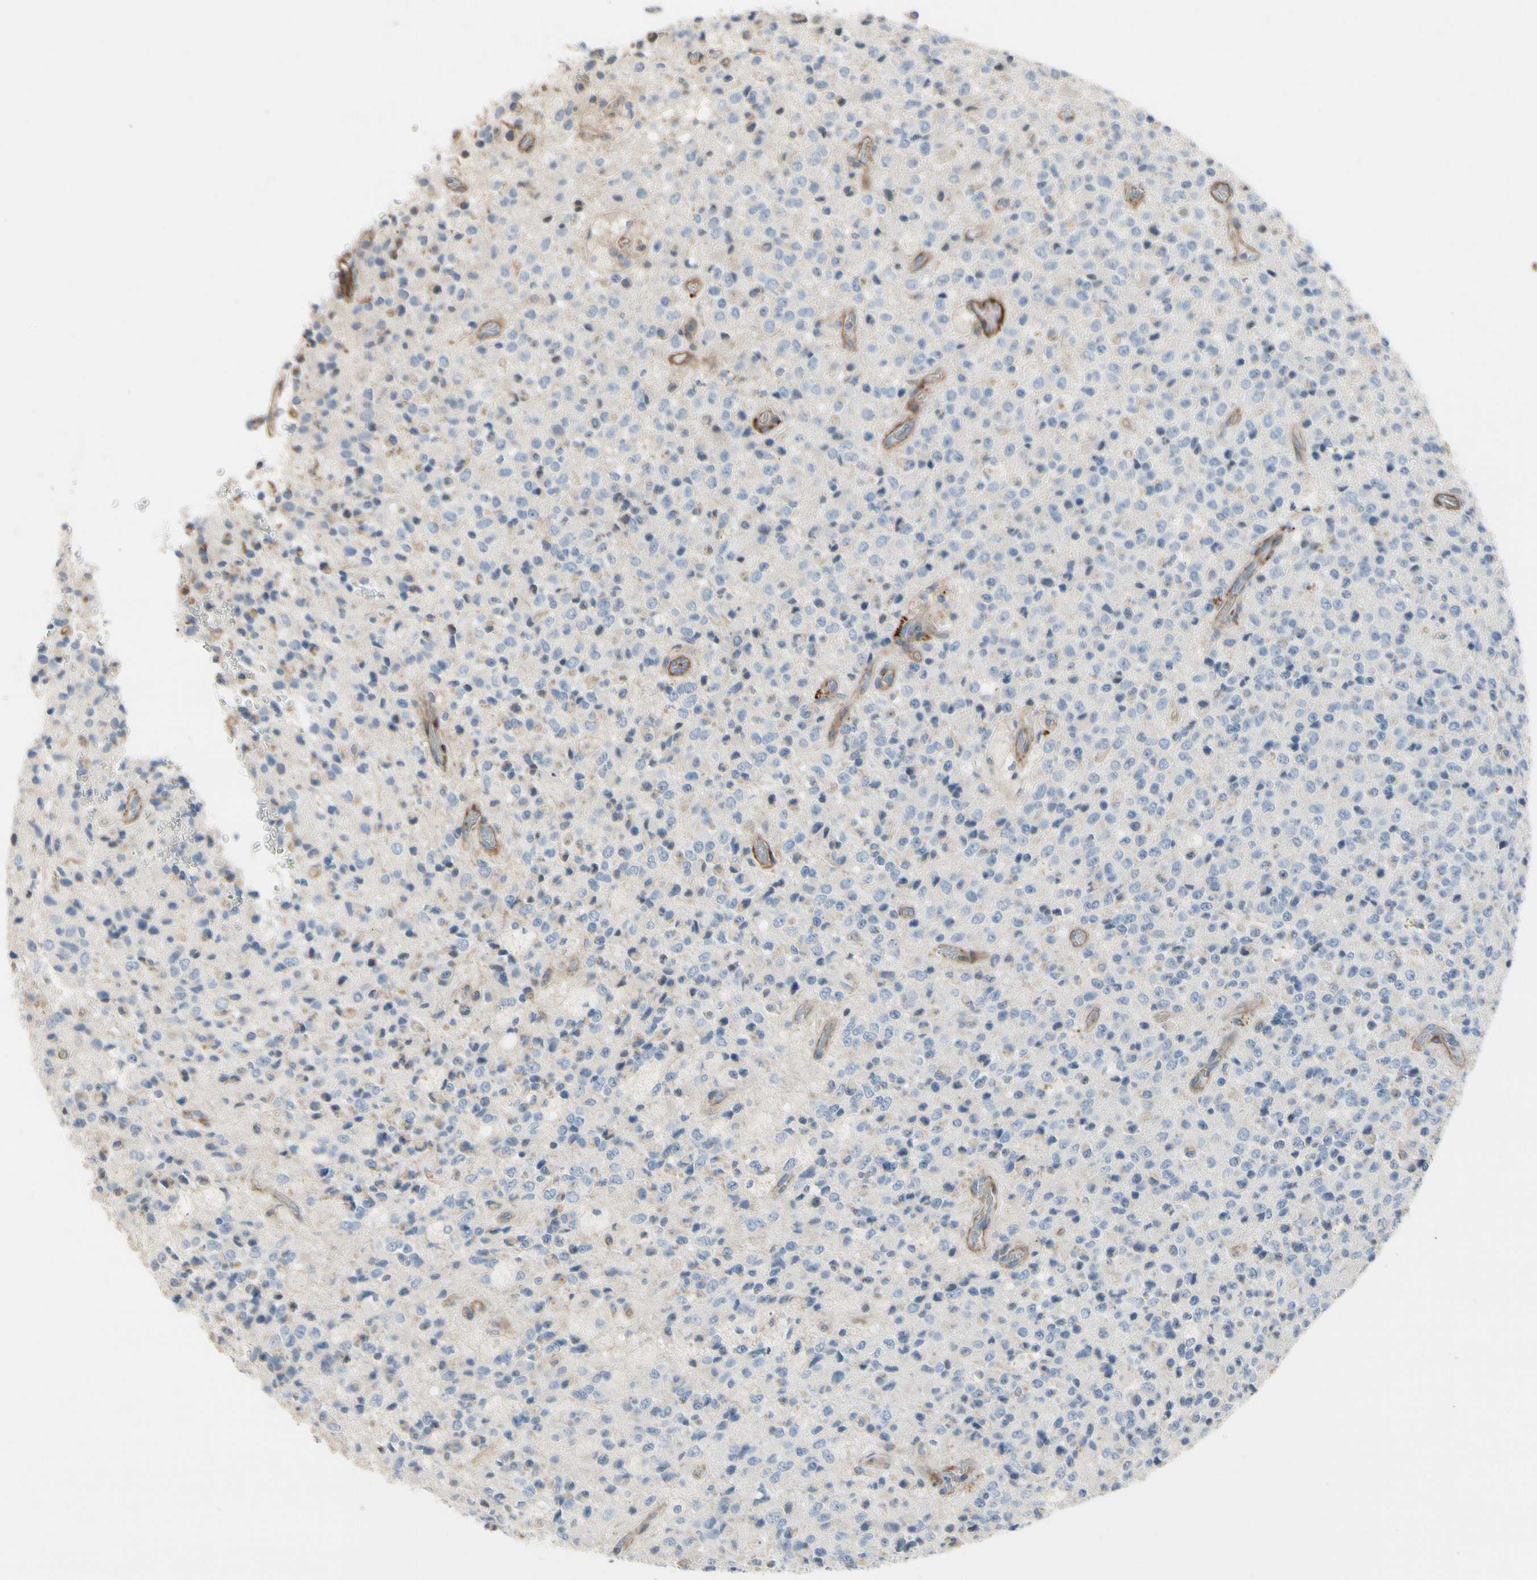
{"staining": {"intensity": "negative", "quantity": "none", "location": "none"}, "tissue": "glioma", "cell_type": "Tumor cells", "image_type": "cancer", "snomed": [{"axis": "morphology", "description": "Glioma, malignant, High grade"}, {"axis": "topography", "description": "pancreas cauda"}], "caption": "This is an IHC photomicrograph of human glioma. There is no positivity in tumor cells.", "gene": "TPM1", "patient": {"sex": "male", "age": 60}}